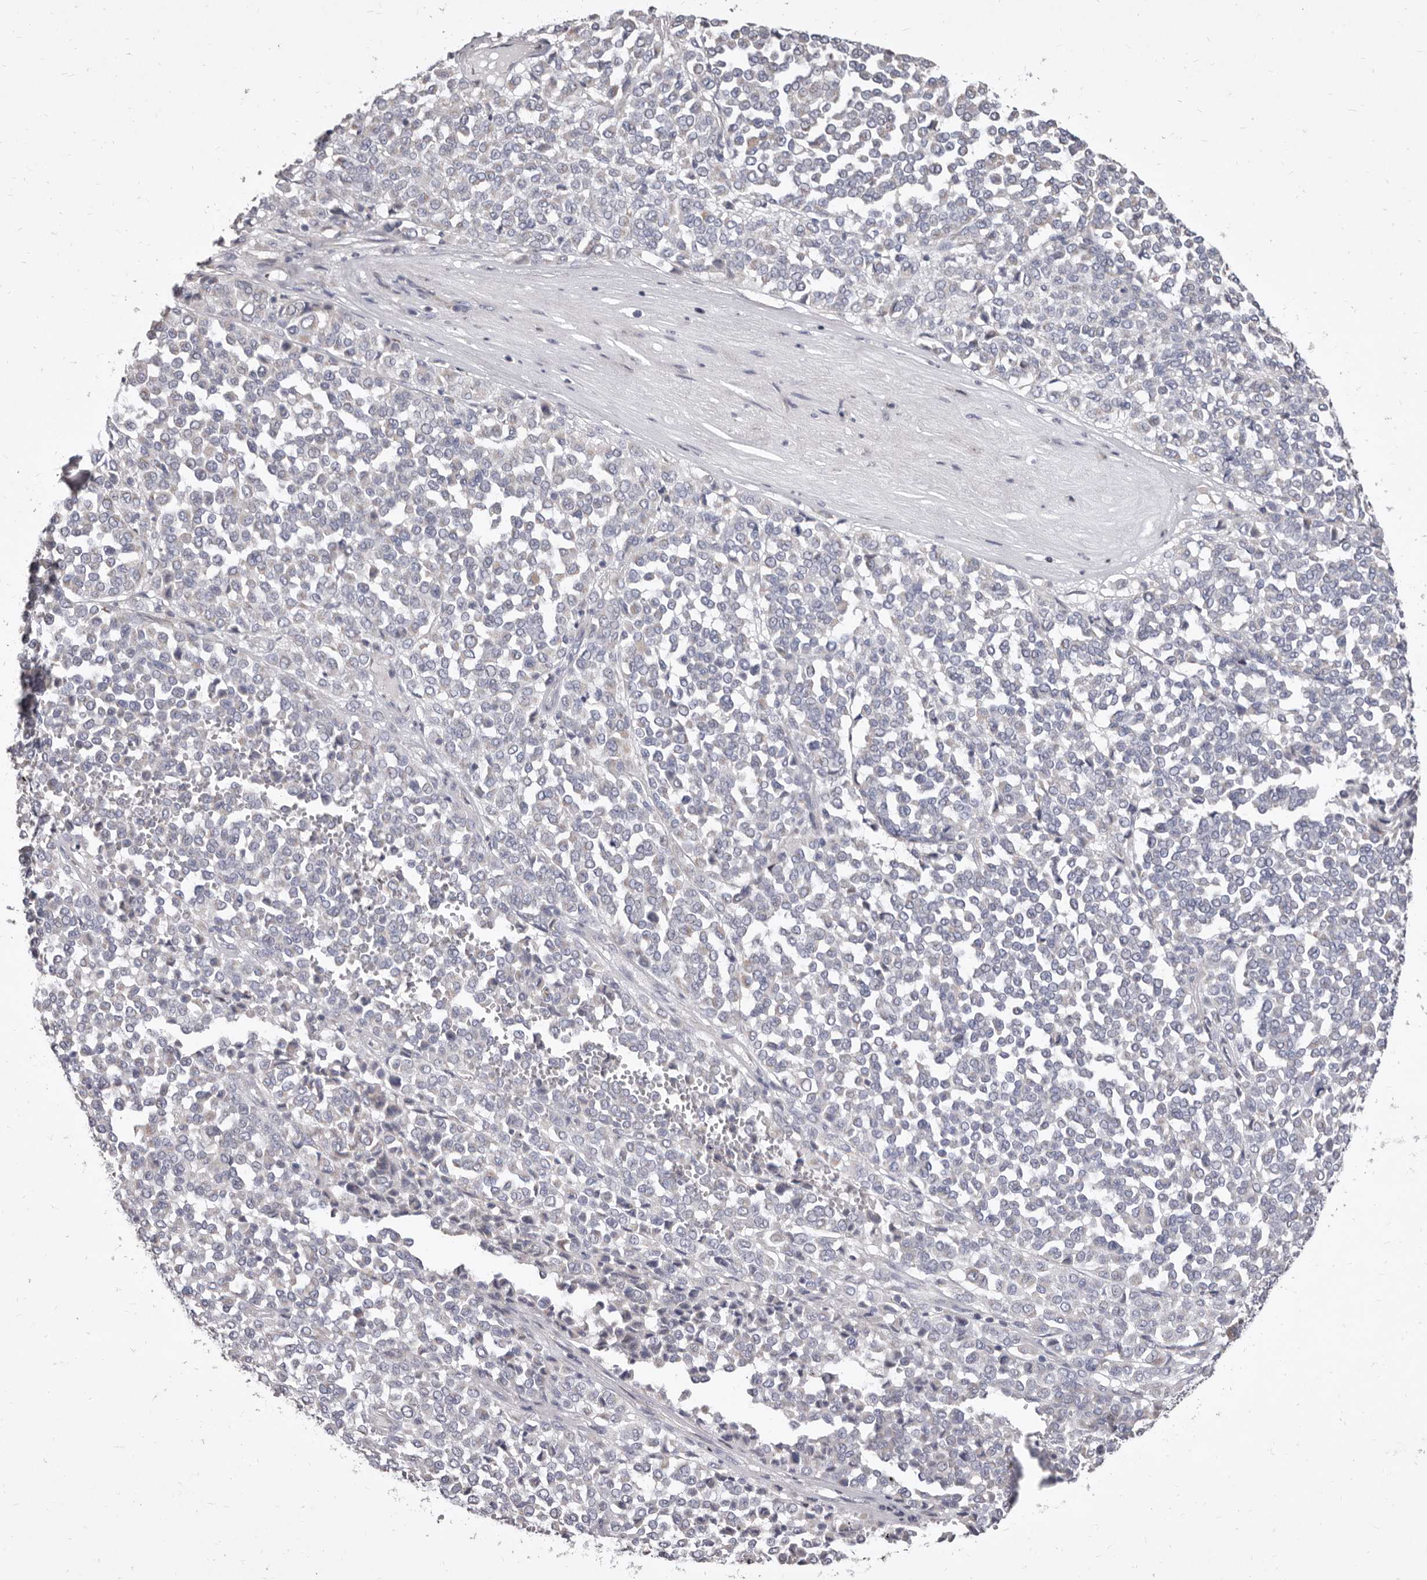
{"staining": {"intensity": "negative", "quantity": "none", "location": "none"}, "tissue": "melanoma", "cell_type": "Tumor cells", "image_type": "cancer", "snomed": [{"axis": "morphology", "description": "Malignant melanoma, Metastatic site"}, {"axis": "topography", "description": "Pancreas"}], "caption": "Human malignant melanoma (metastatic site) stained for a protein using immunohistochemistry (IHC) exhibits no positivity in tumor cells.", "gene": "CYP2E1", "patient": {"sex": "female", "age": 30}}